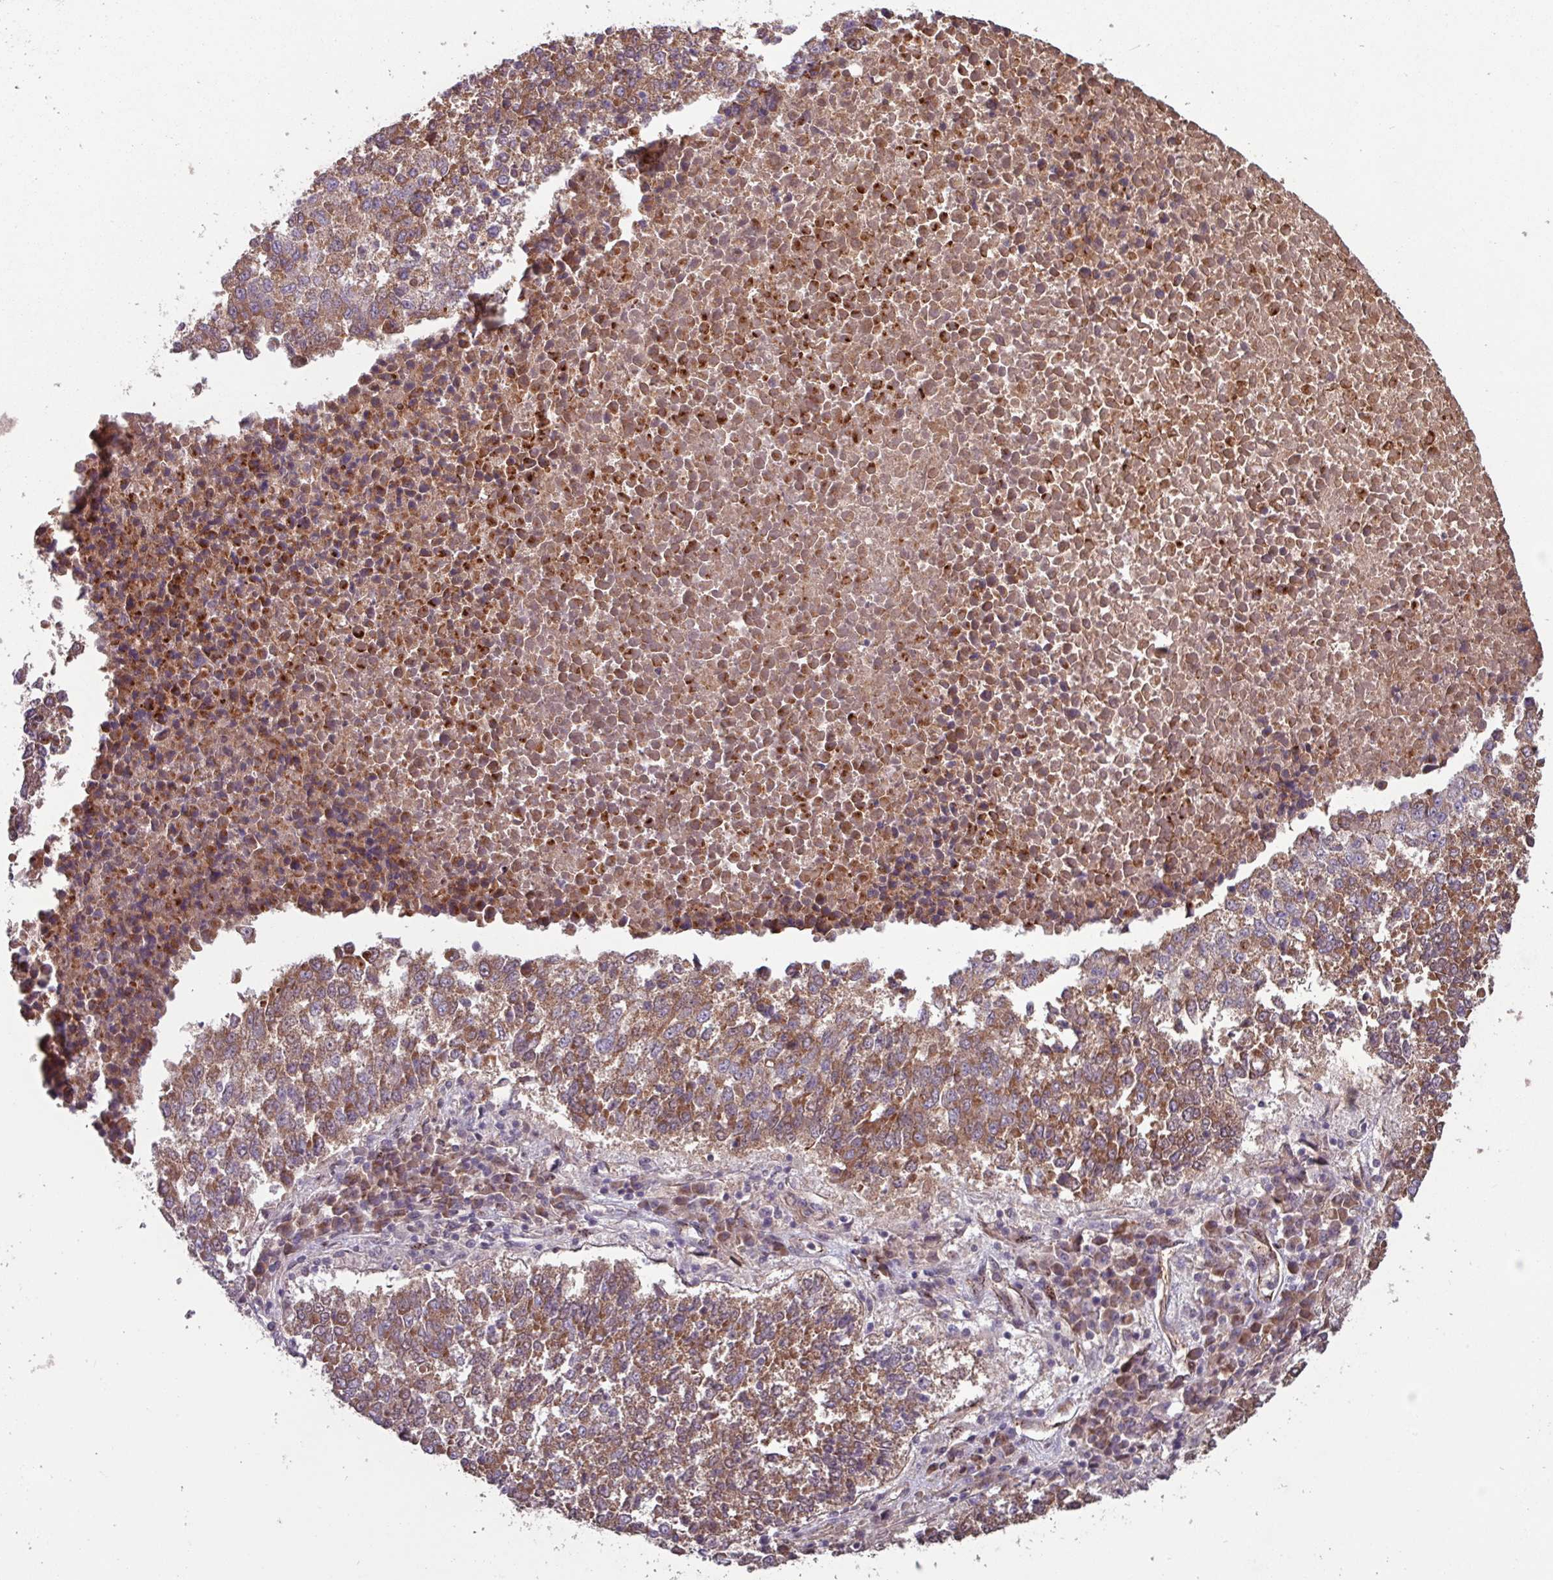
{"staining": {"intensity": "moderate", "quantity": ">75%", "location": "cytoplasmic/membranous"}, "tissue": "lung cancer", "cell_type": "Tumor cells", "image_type": "cancer", "snomed": [{"axis": "morphology", "description": "Squamous cell carcinoma, NOS"}, {"axis": "topography", "description": "Lung"}], "caption": "The histopathology image exhibits immunohistochemical staining of lung cancer. There is moderate cytoplasmic/membranous expression is seen in approximately >75% of tumor cells. (DAB (3,3'-diaminobenzidine) IHC, brown staining for protein, blue staining for nuclei).", "gene": "TMEM88", "patient": {"sex": "male", "age": 73}}